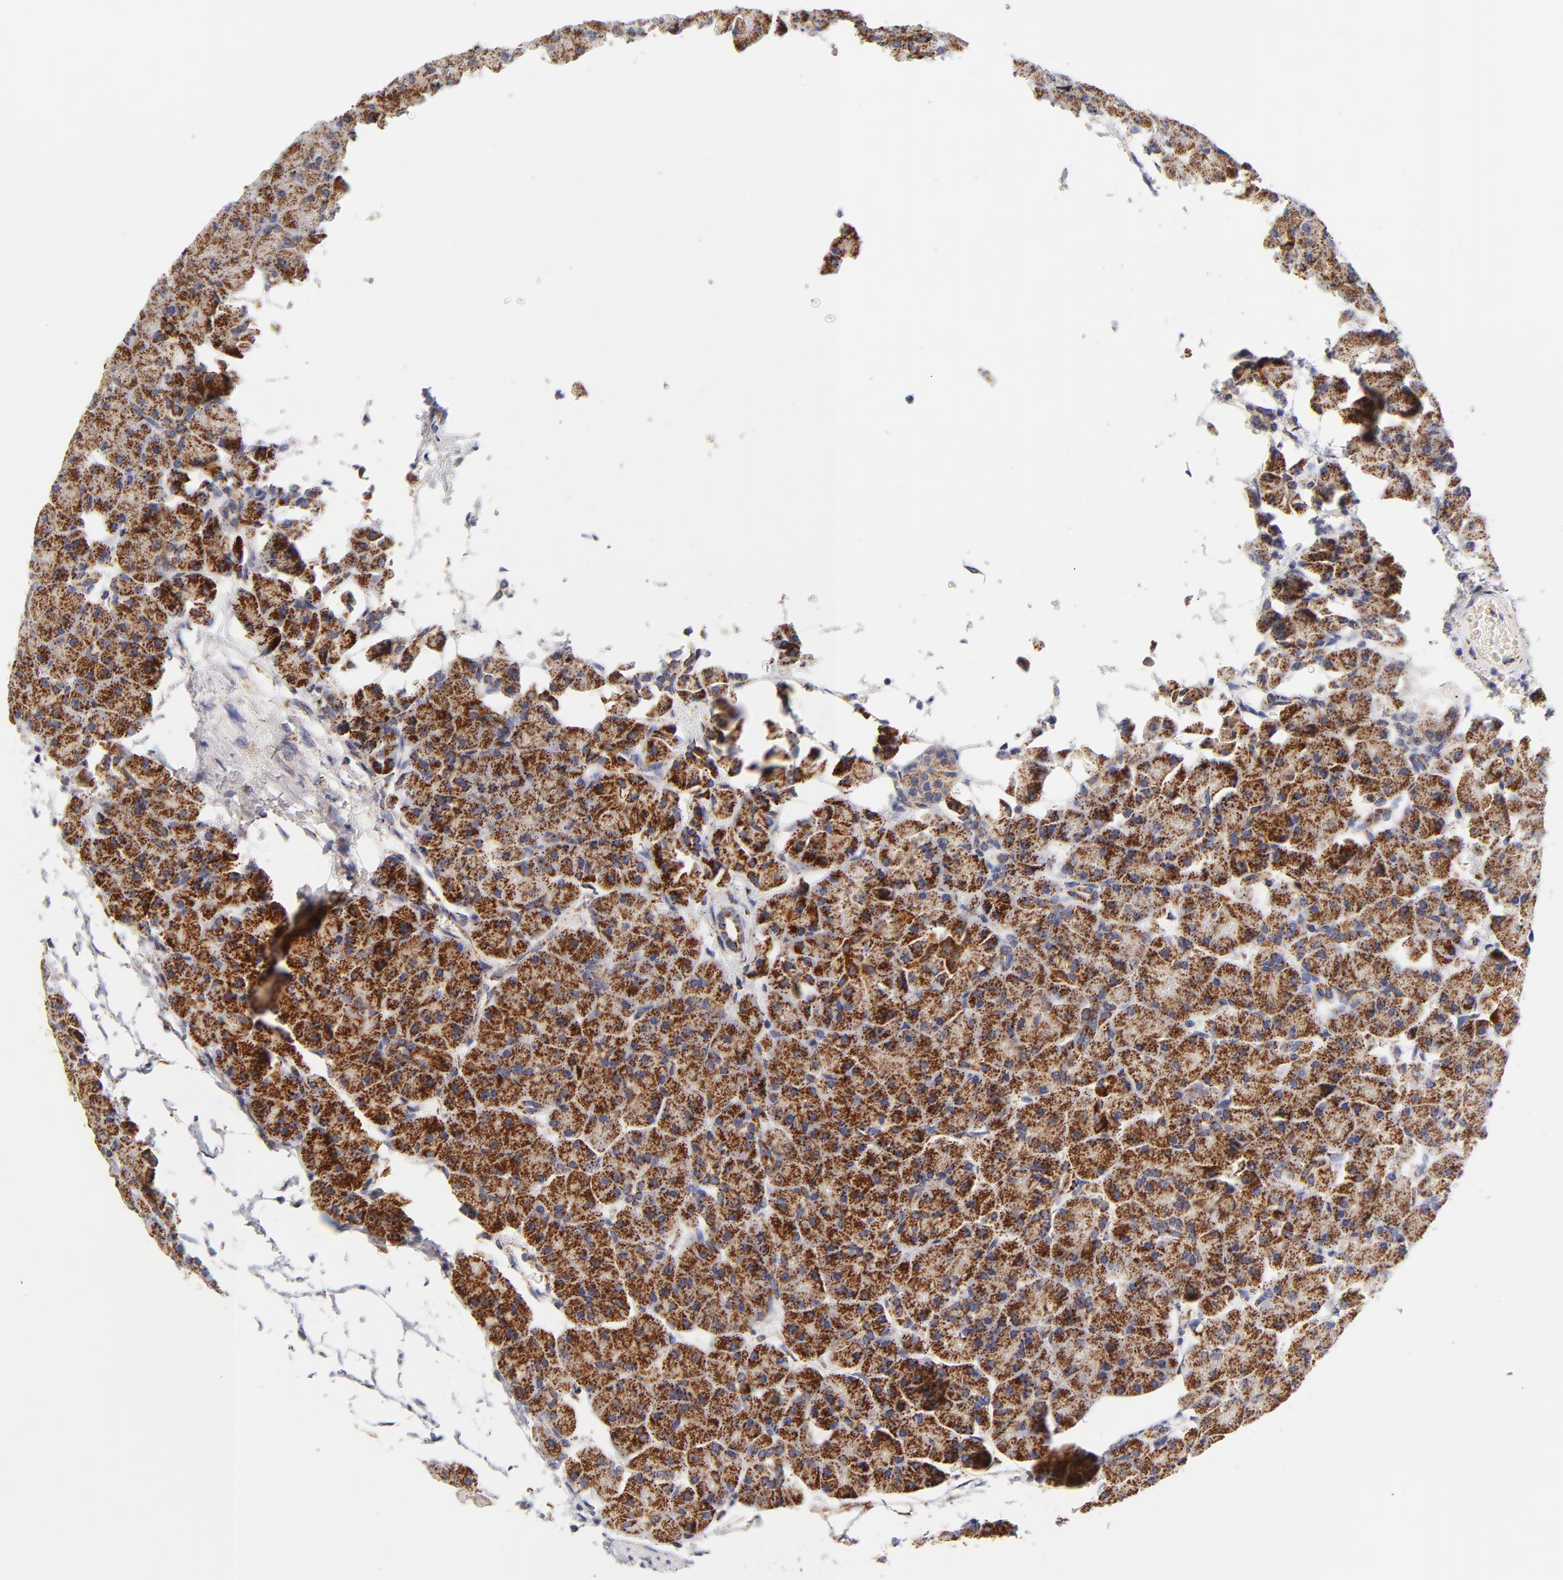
{"staining": {"intensity": "strong", "quantity": ">75%", "location": "cytoplasmic/membranous"}, "tissue": "pancreas", "cell_type": "Exocrine glandular cells", "image_type": "normal", "snomed": [{"axis": "morphology", "description": "Normal tissue, NOS"}, {"axis": "topography", "description": "Pancreas"}], "caption": "Pancreas stained with DAB (3,3'-diaminobenzidine) immunohistochemistry displays high levels of strong cytoplasmic/membranous expression in approximately >75% of exocrine glandular cells.", "gene": "ECHS1", "patient": {"sex": "male", "age": 66}}